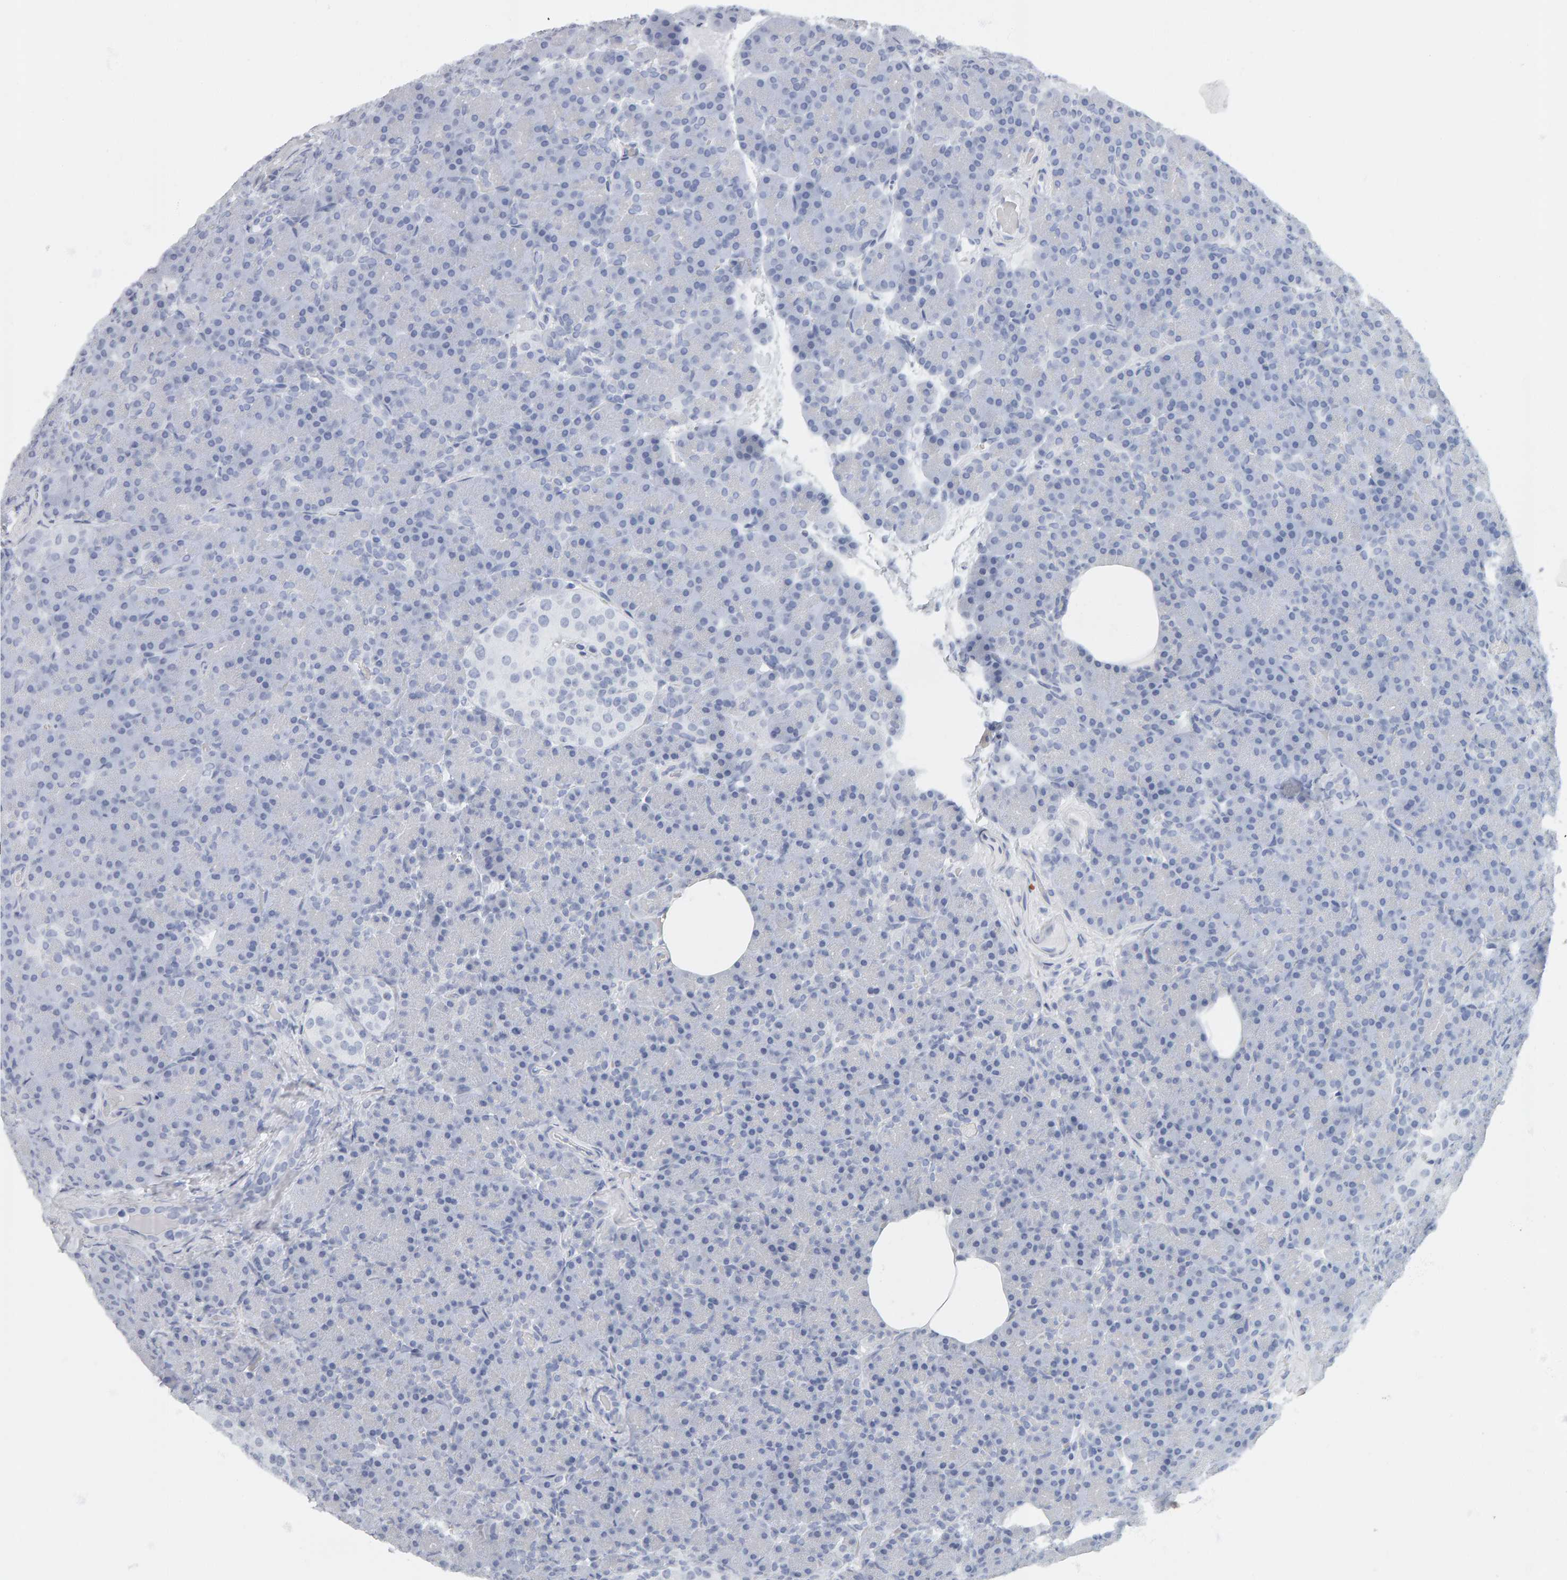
{"staining": {"intensity": "negative", "quantity": "none", "location": "none"}, "tissue": "pancreas", "cell_type": "Exocrine glandular cells", "image_type": "normal", "snomed": [{"axis": "morphology", "description": "Normal tissue, NOS"}, {"axis": "topography", "description": "Pancreas"}], "caption": "IHC of unremarkable human pancreas demonstrates no expression in exocrine glandular cells. (DAB (3,3'-diaminobenzidine) IHC visualized using brightfield microscopy, high magnification).", "gene": "SPACA3", "patient": {"sex": "female", "age": 43}}